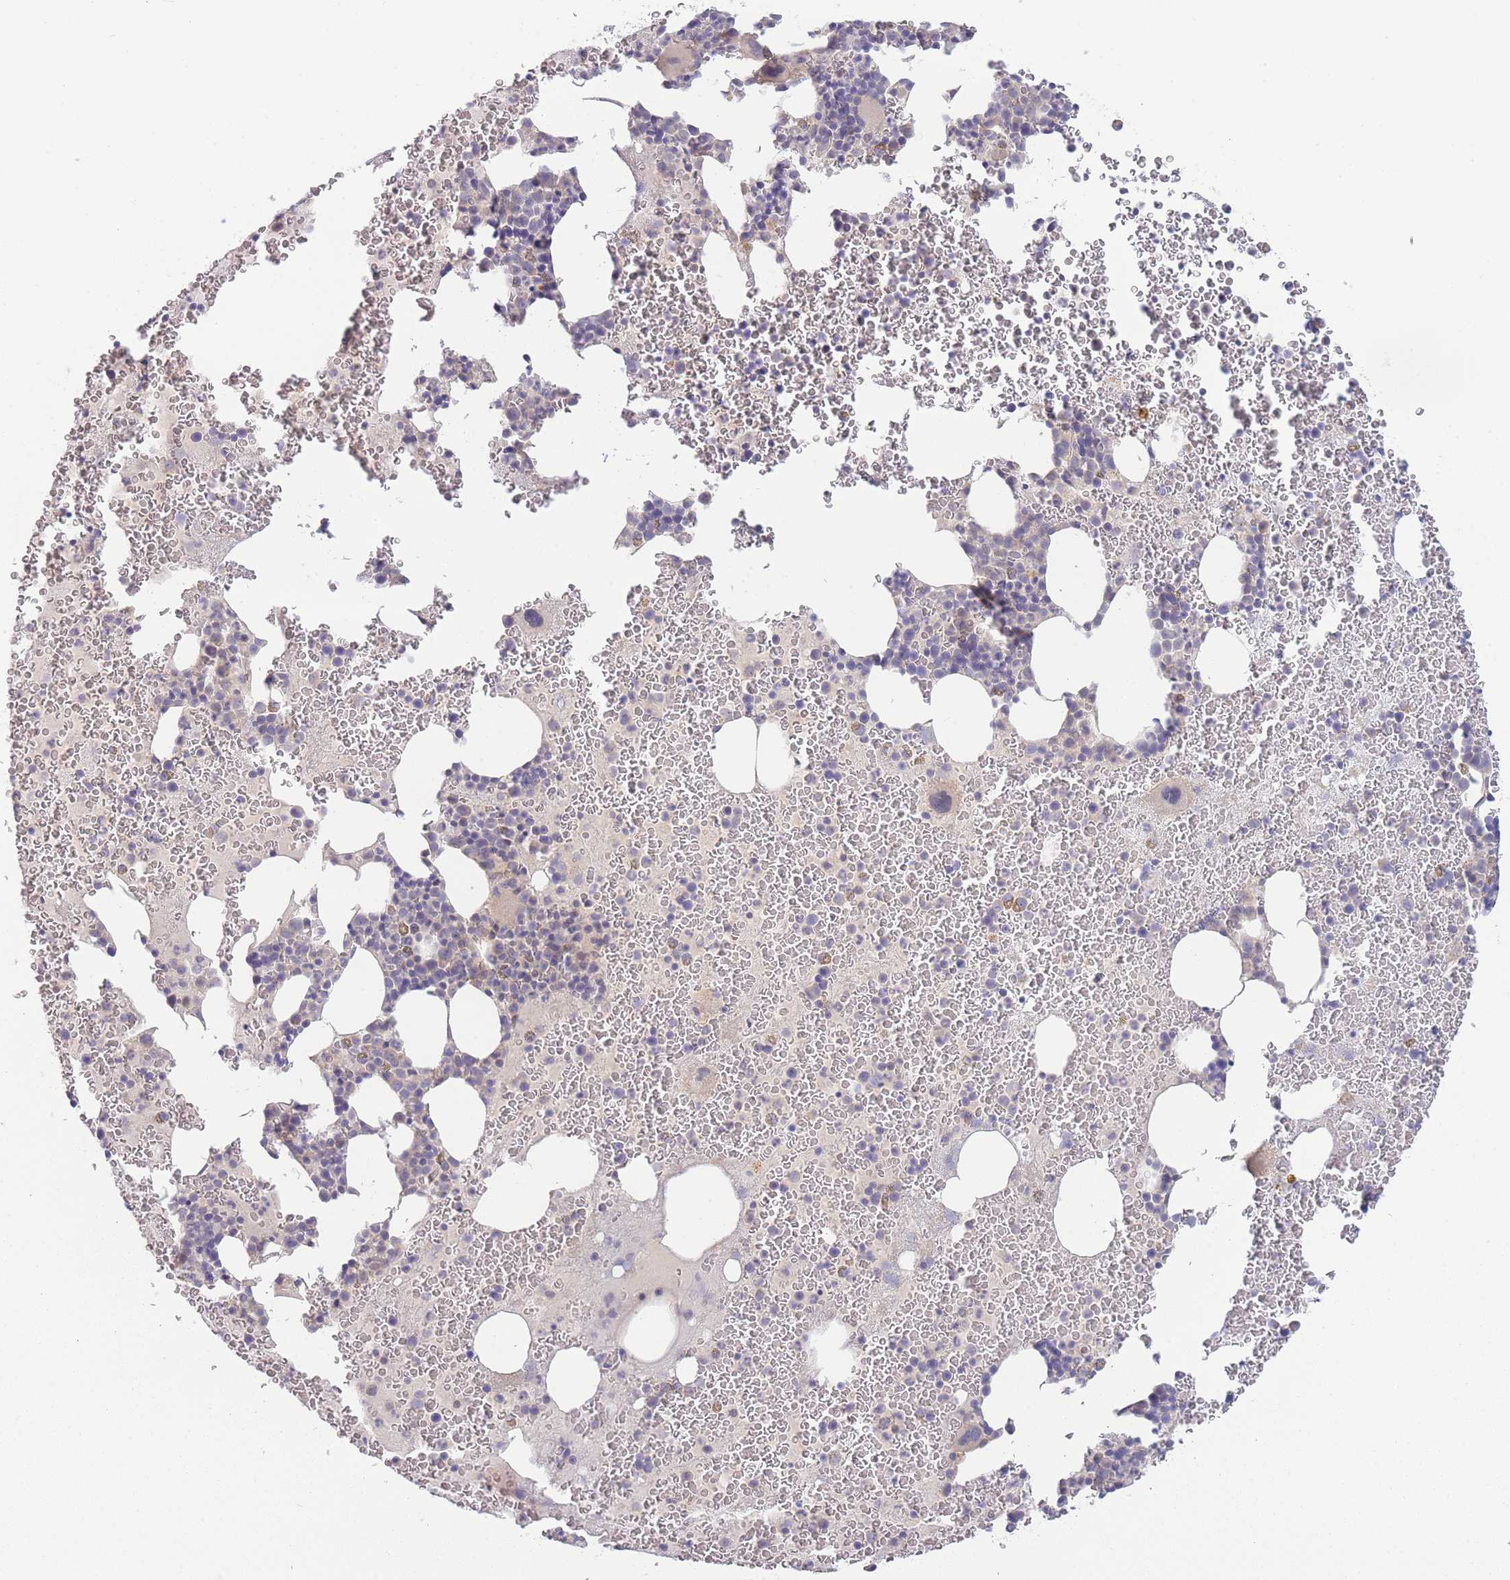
{"staining": {"intensity": "negative", "quantity": "none", "location": "none"}, "tissue": "bone marrow", "cell_type": "Hematopoietic cells", "image_type": "normal", "snomed": [{"axis": "morphology", "description": "Normal tissue, NOS"}, {"axis": "topography", "description": "Bone marrow"}], "caption": "Immunohistochemistry (IHC) of unremarkable human bone marrow demonstrates no positivity in hematopoietic cells. The staining is performed using DAB brown chromogen with nuclei counter-stained in using hematoxylin.", "gene": "SPHKAP", "patient": {"sex": "male", "age": 26}}